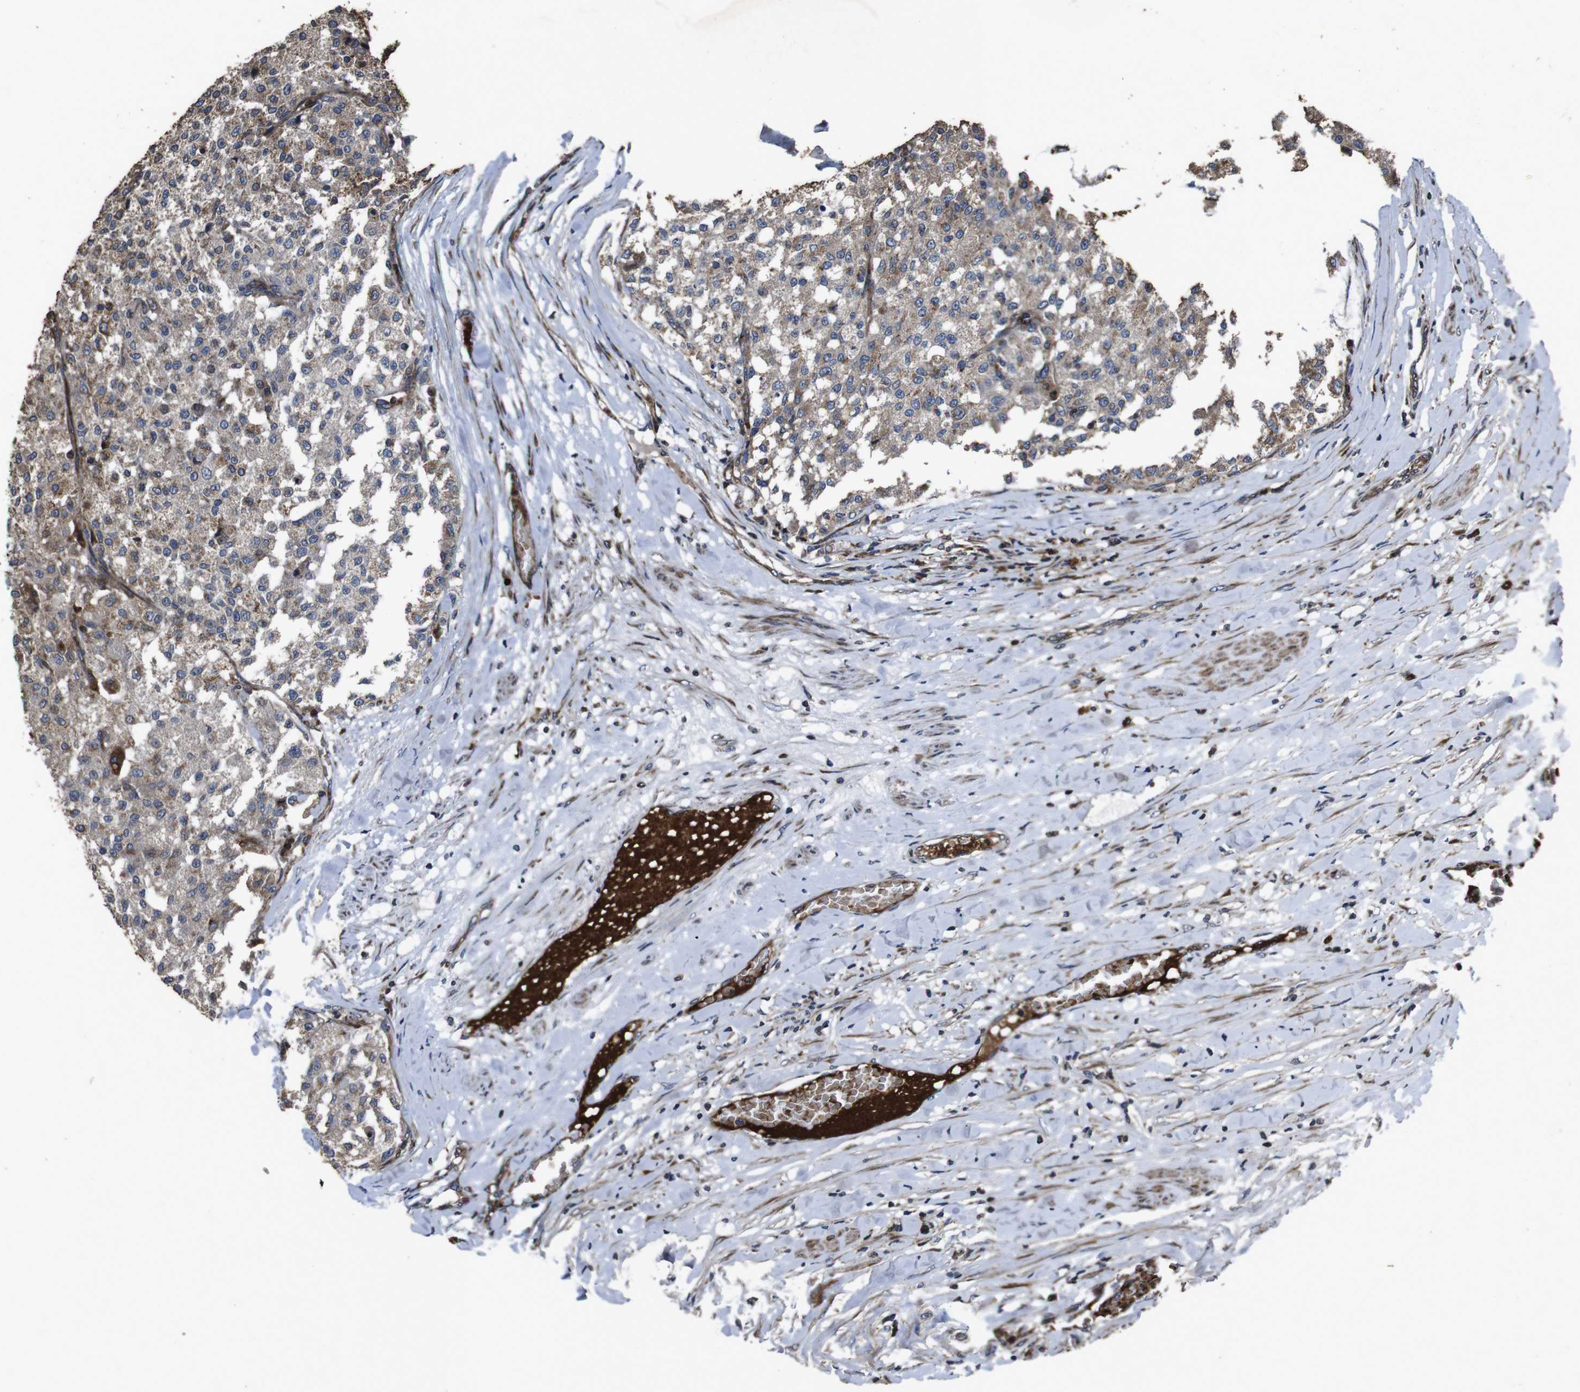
{"staining": {"intensity": "weak", "quantity": ">75%", "location": "cytoplasmic/membranous"}, "tissue": "testis cancer", "cell_type": "Tumor cells", "image_type": "cancer", "snomed": [{"axis": "morphology", "description": "Seminoma, NOS"}, {"axis": "topography", "description": "Testis"}], "caption": "Human seminoma (testis) stained for a protein (brown) demonstrates weak cytoplasmic/membranous positive expression in about >75% of tumor cells.", "gene": "SMYD3", "patient": {"sex": "male", "age": 59}}